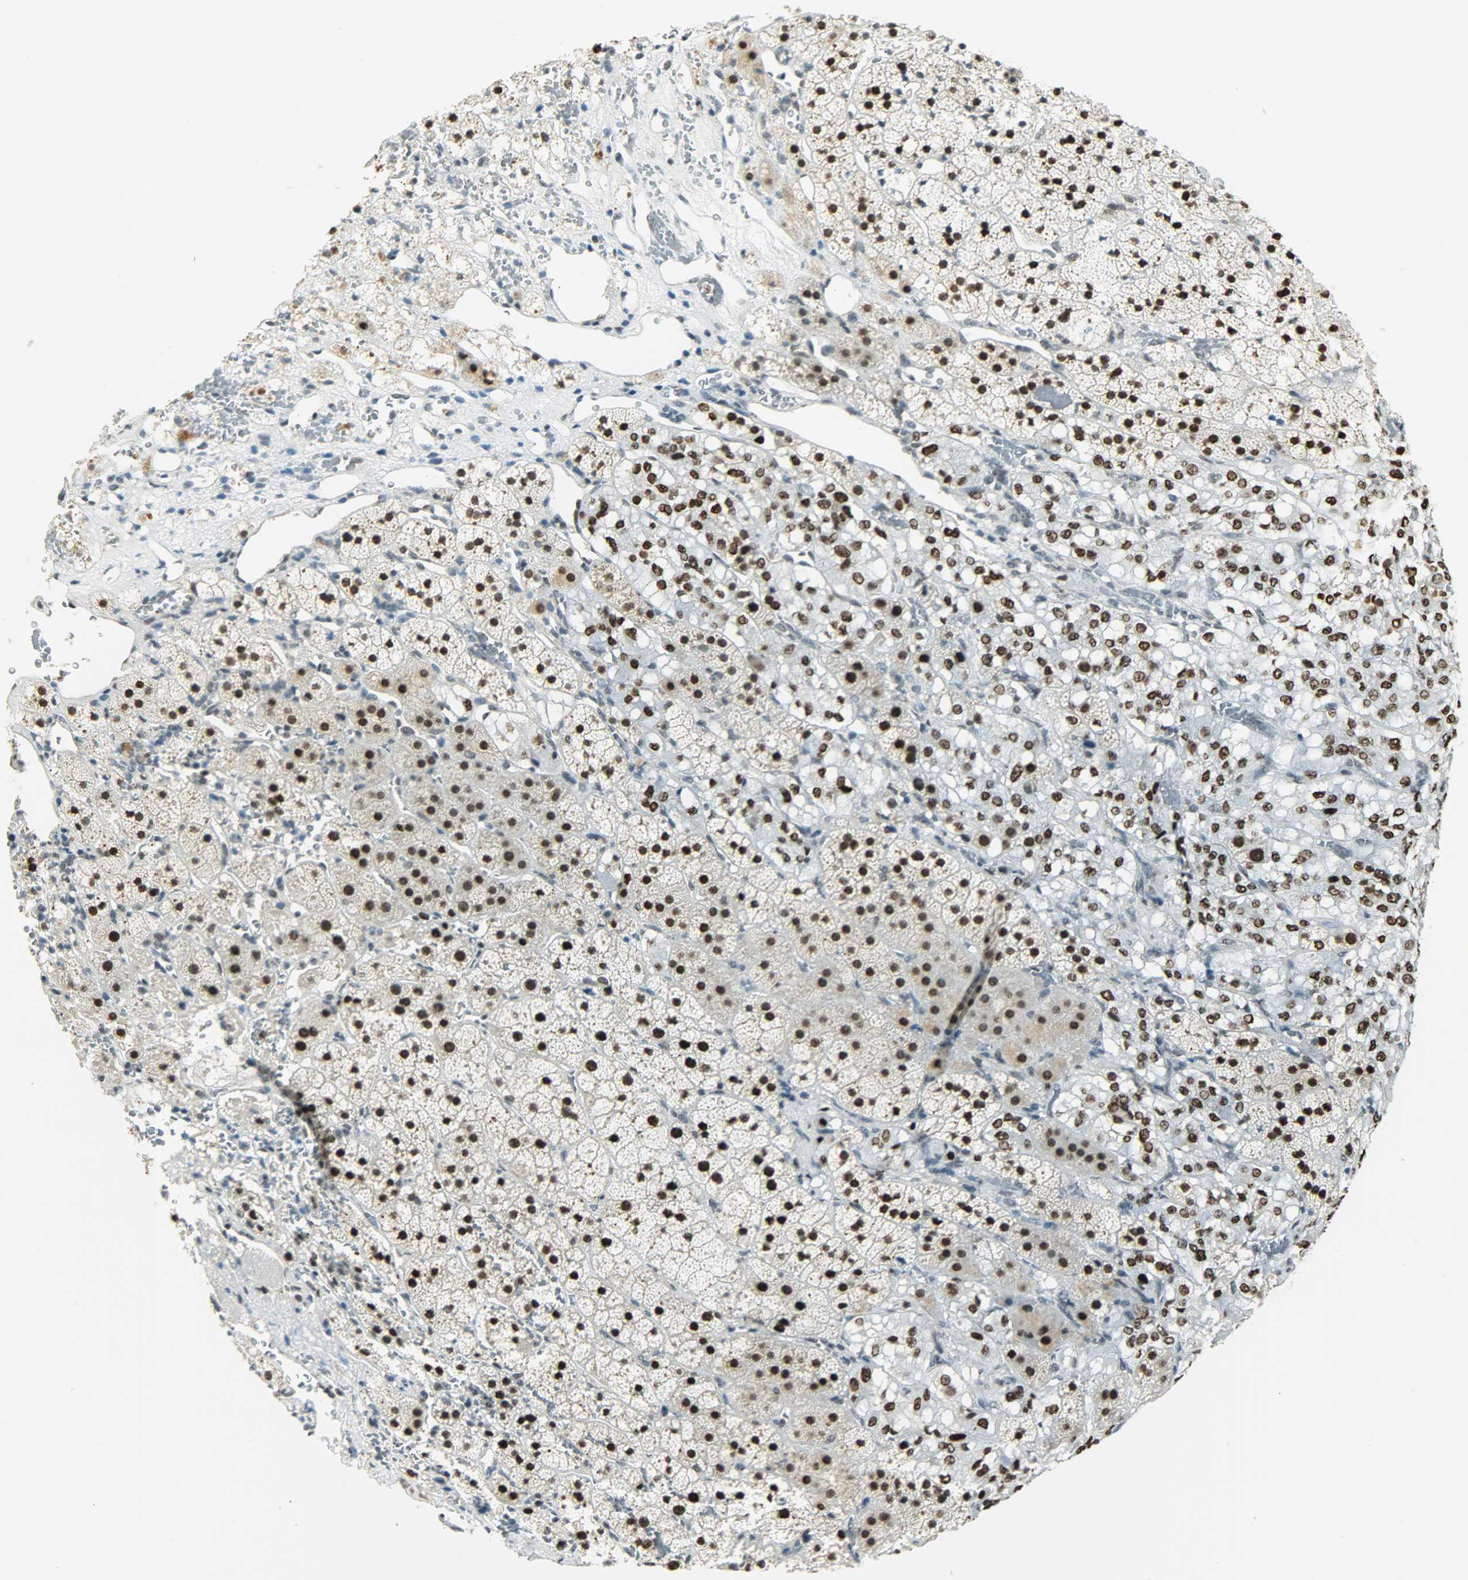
{"staining": {"intensity": "strong", "quantity": ">75%", "location": "nuclear"}, "tissue": "adrenal gland", "cell_type": "Glandular cells", "image_type": "normal", "snomed": [{"axis": "morphology", "description": "Normal tissue, NOS"}, {"axis": "topography", "description": "Adrenal gland"}], "caption": "Immunohistochemical staining of unremarkable adrenal gland displays high levels of strong nuclear positivity in about >75% of glandular cells. (DAB = brown stain, brightfield microscopy at high magnification).", "gene": "MYEF2", "patient": {"sex": "female", "age": 44}}